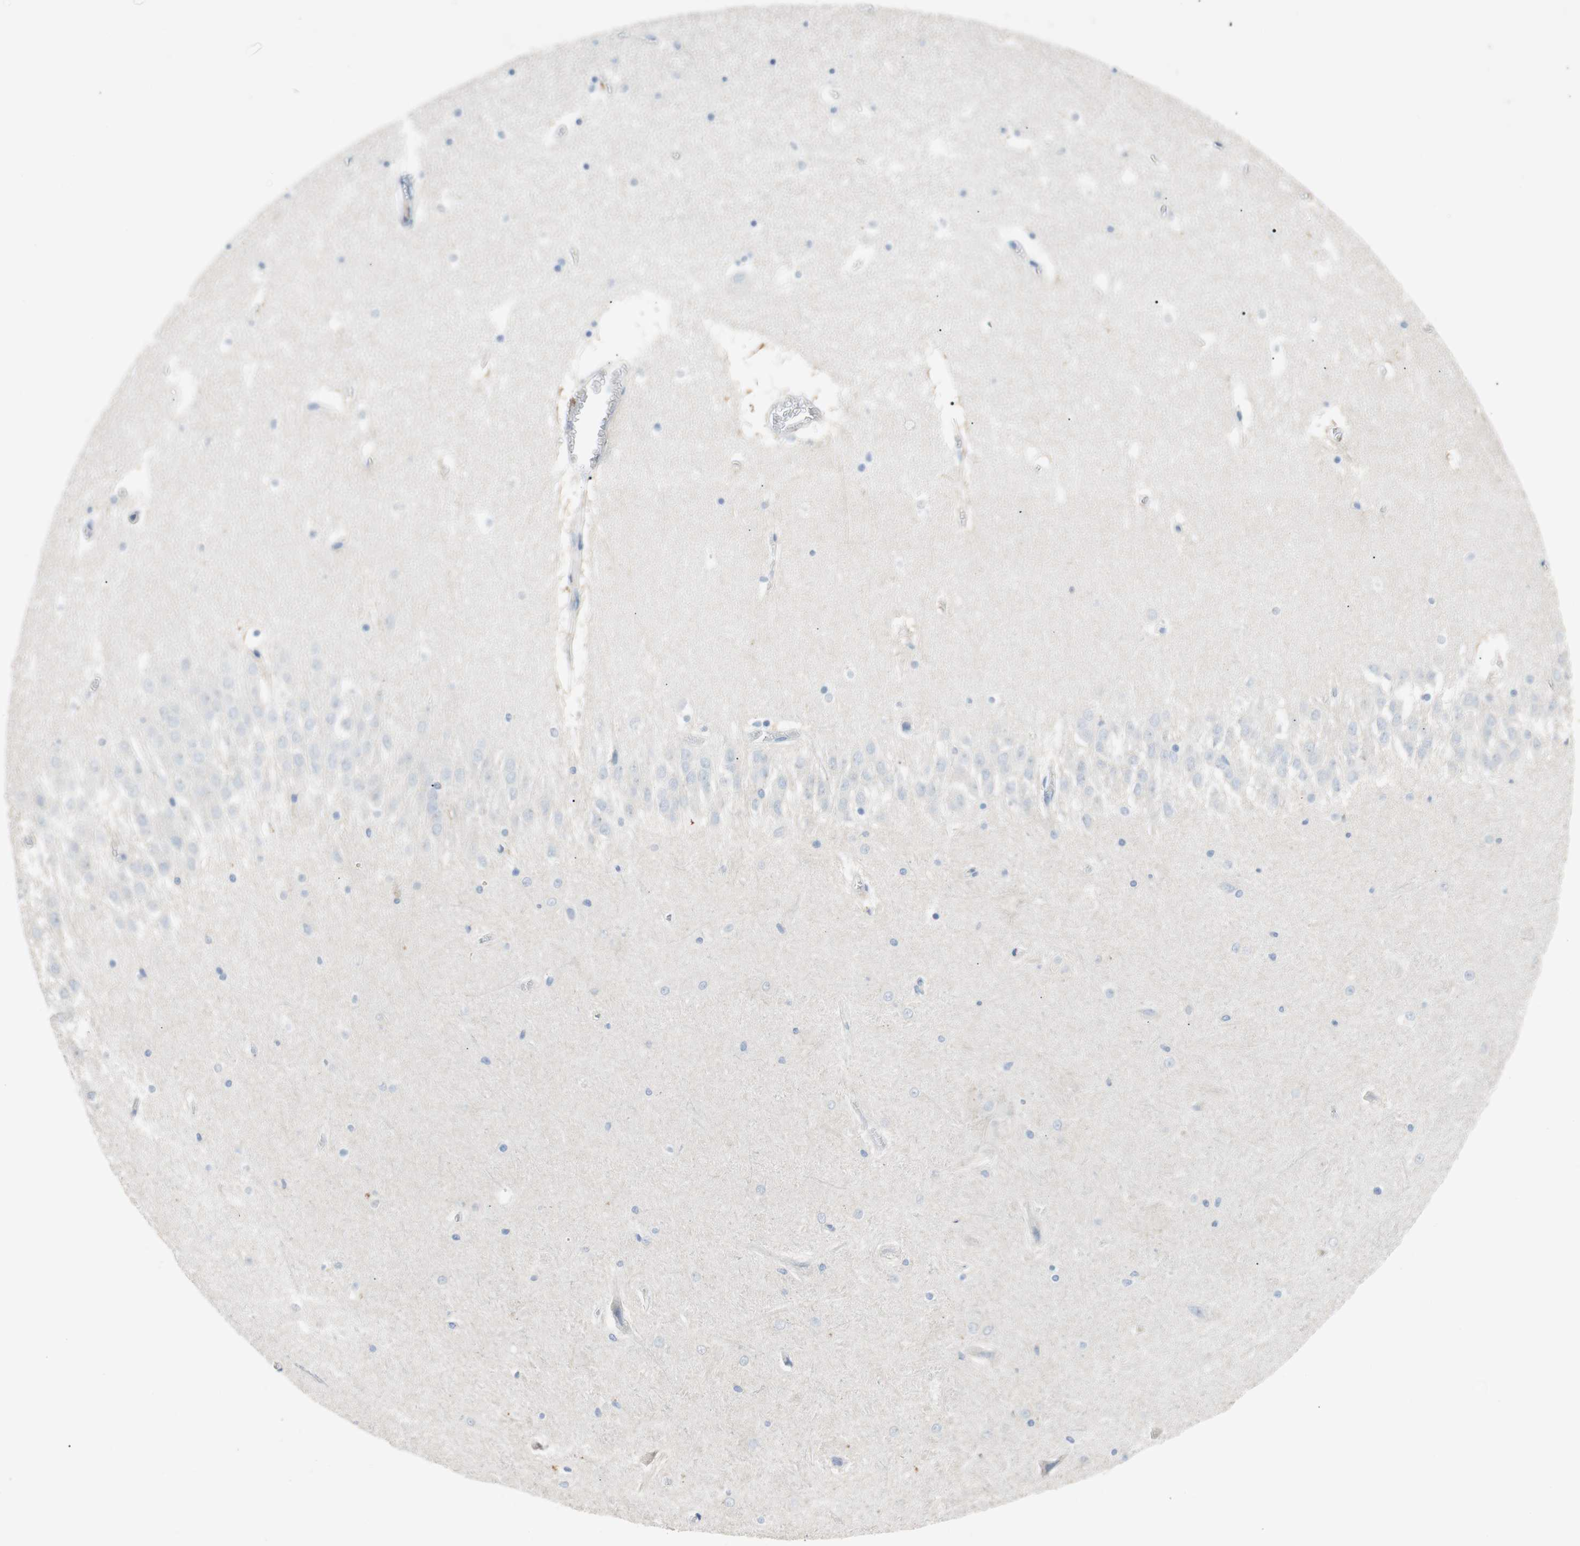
{"staining": {"intensity": "negative", "quantity": "none", "location": "none"}, "tissue": "hippocampus", "cell_type": "Glial cells", "image_type": "normal", "snomed": [{"axis": "morphology", "description": "Normal tissue, NOS"}, {"axis": "topography", "description": "Hippocampus"}], "caption": "Immunohistochemistry (IHC) histopathology image of benign hippocampus stained for a protein (brown), which shows no expression in glial cells.", "gene": "CCM2L", "patient": {"sex": "male", "age": 45}}